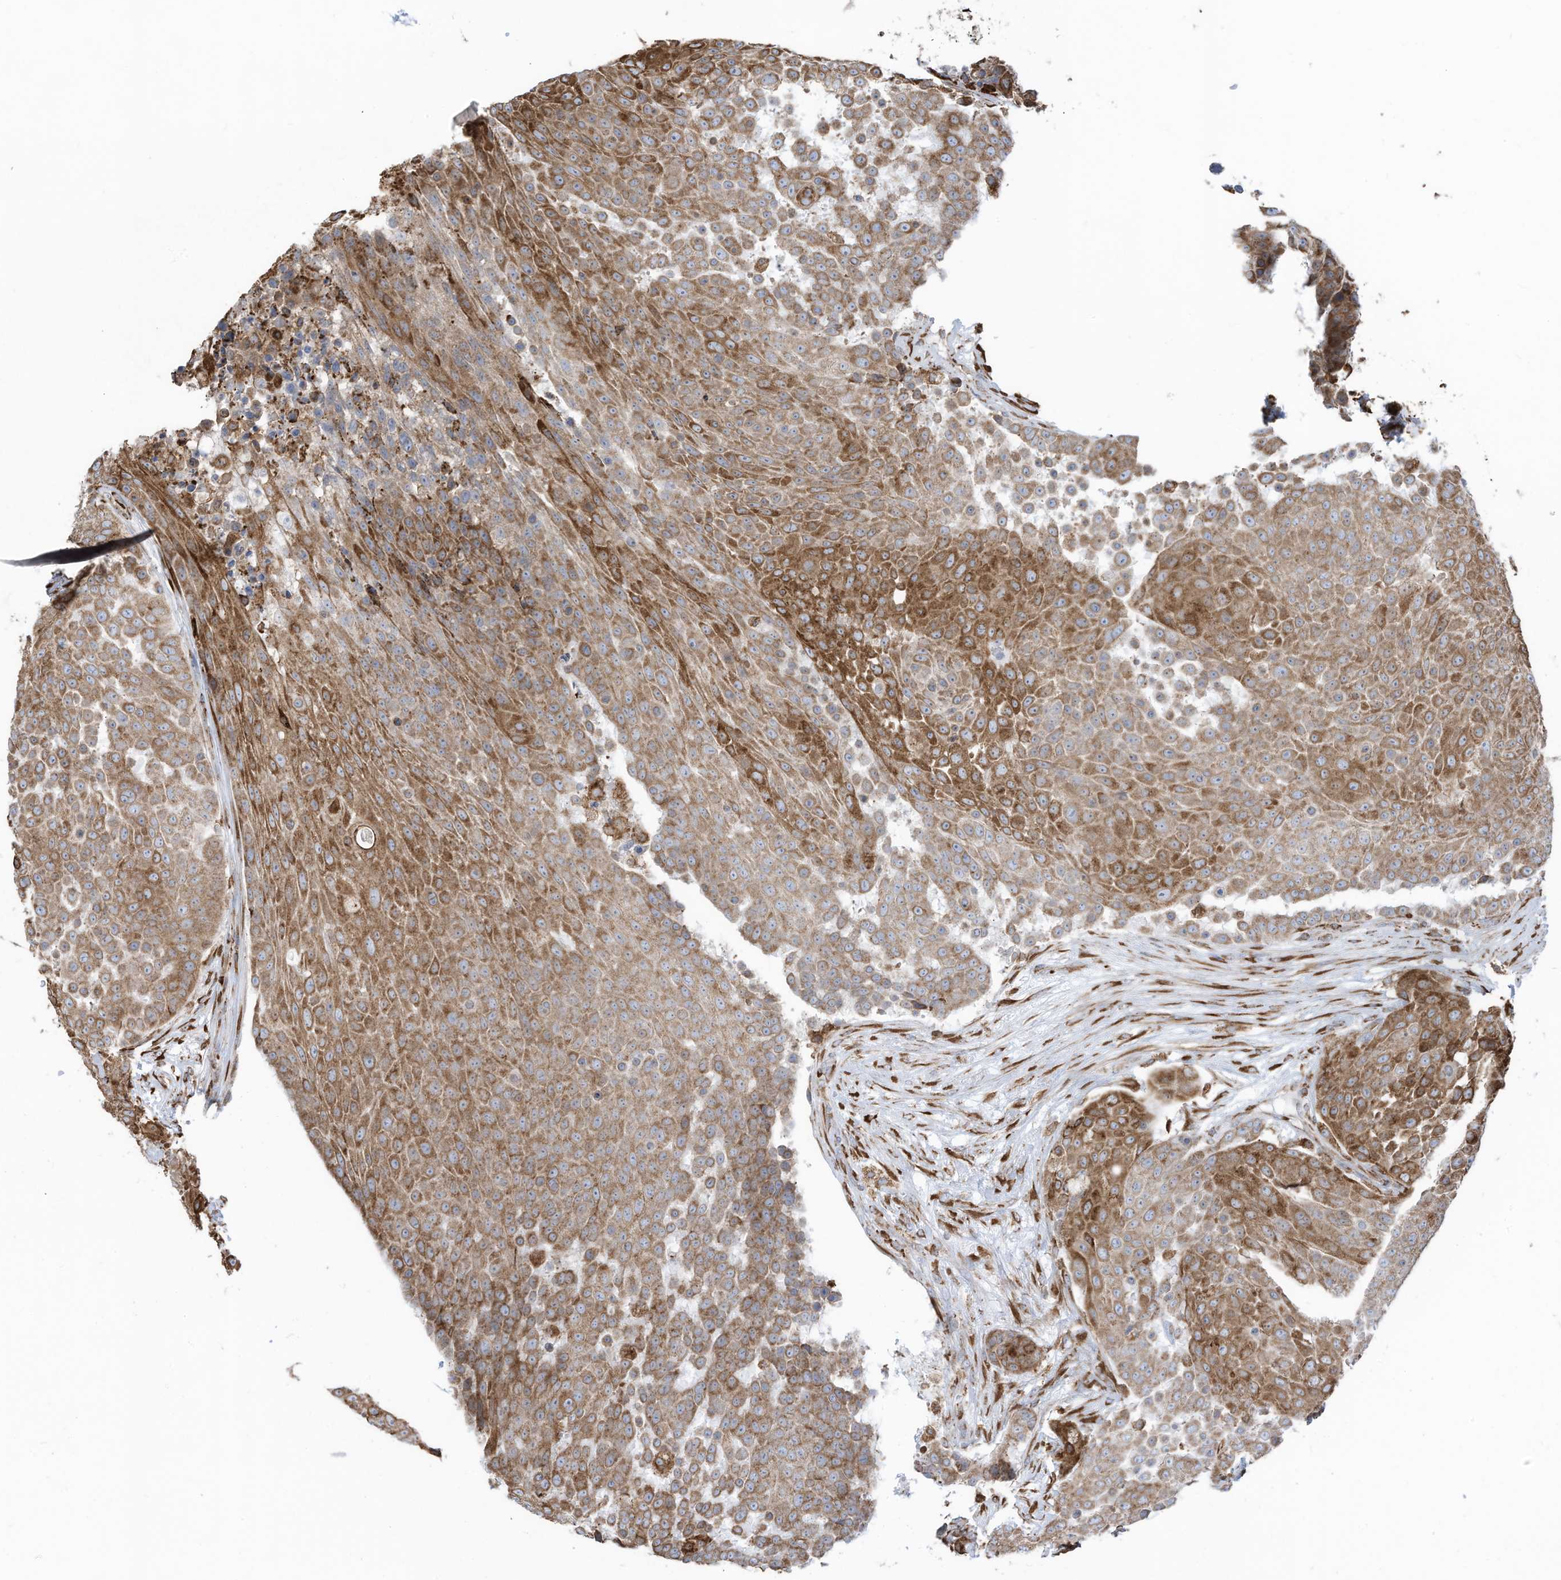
{"staining": {"intensity": "moderate", "quantity": ">75%", "location": "cytoplasmic/membranous"}, "tissue": "urothelial cancer", "cell_type": "Tumor cells", "image_type": "cancer", "snomed": [{"axis": "morphology", "description": "Urothelial carcinoma, High grade"}, {"axis": "topography", "description": "Urinary bladder"}], "caption": "Brown immunohistochemical staining in urothelial cancer reveals moderate cytoplasmic/membranous staining in approximately >75% of tumor cells.", "gene": "ZNF354C", "patient": {"sex": "female", "age": 63}}